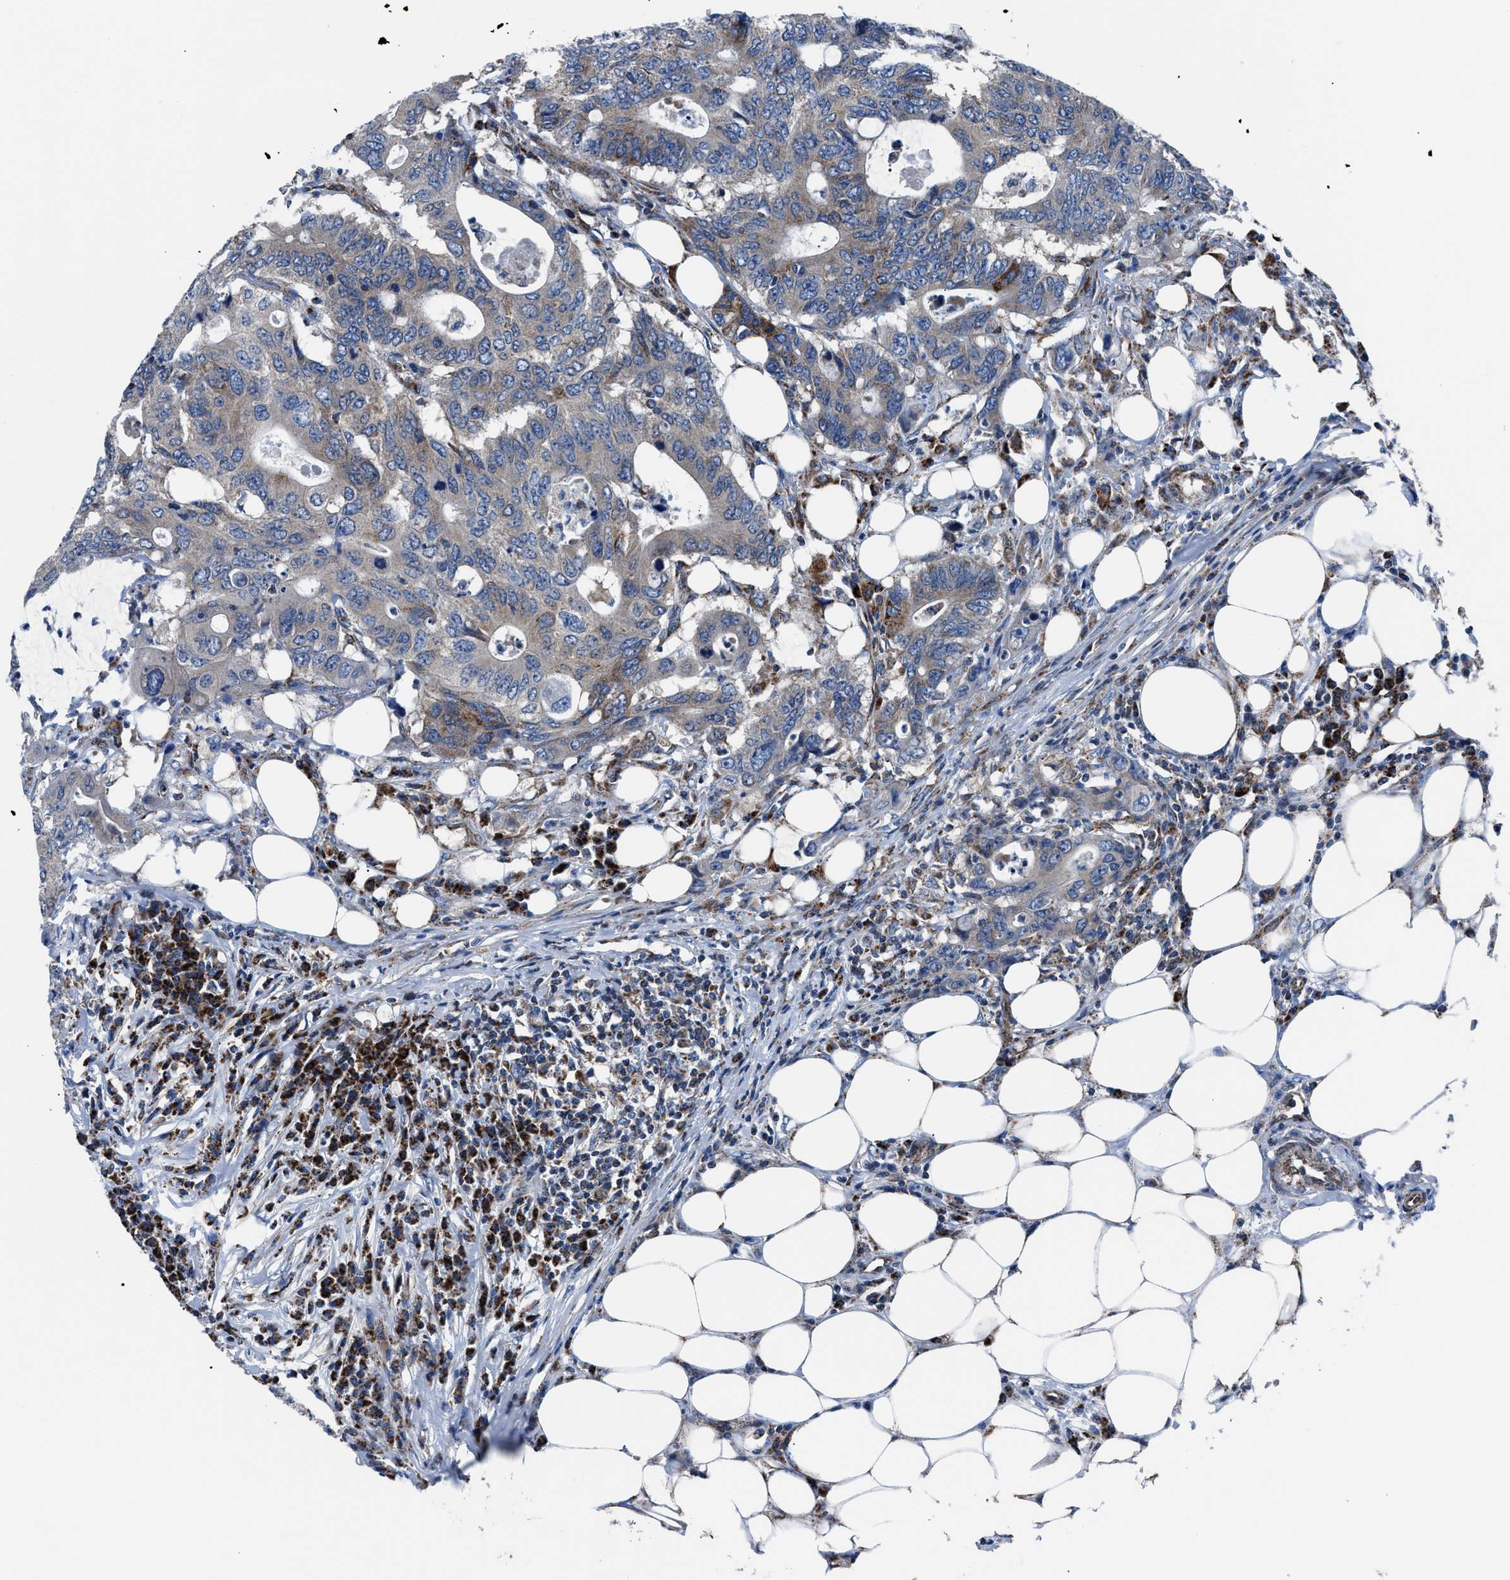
{"staining": {"intensity": "moderate", "quantity": "<25%", "location": "cytoplasmic/membranous"}, "tissue": "colorectal cancer", "cell_type": "Tumor cells", "image_type": "cancer", "snomed": [{"axis": "morphology", "description": "Adenocarcinoma, NOS"}, {"axis": "topography", "description": "Colon"}], "caption": "Immunohistochemical staining of human colorectal cancer (adenocarcinoma) shows low levels of moderate cytoplasmic/membranous expression in about <25% of tumor cells. Immunohistochemistry stains the protein of interest in brown and the nuclei are stained blue.", "gene": "LMO2", "patient": {"sex": "male", "age": 71}}